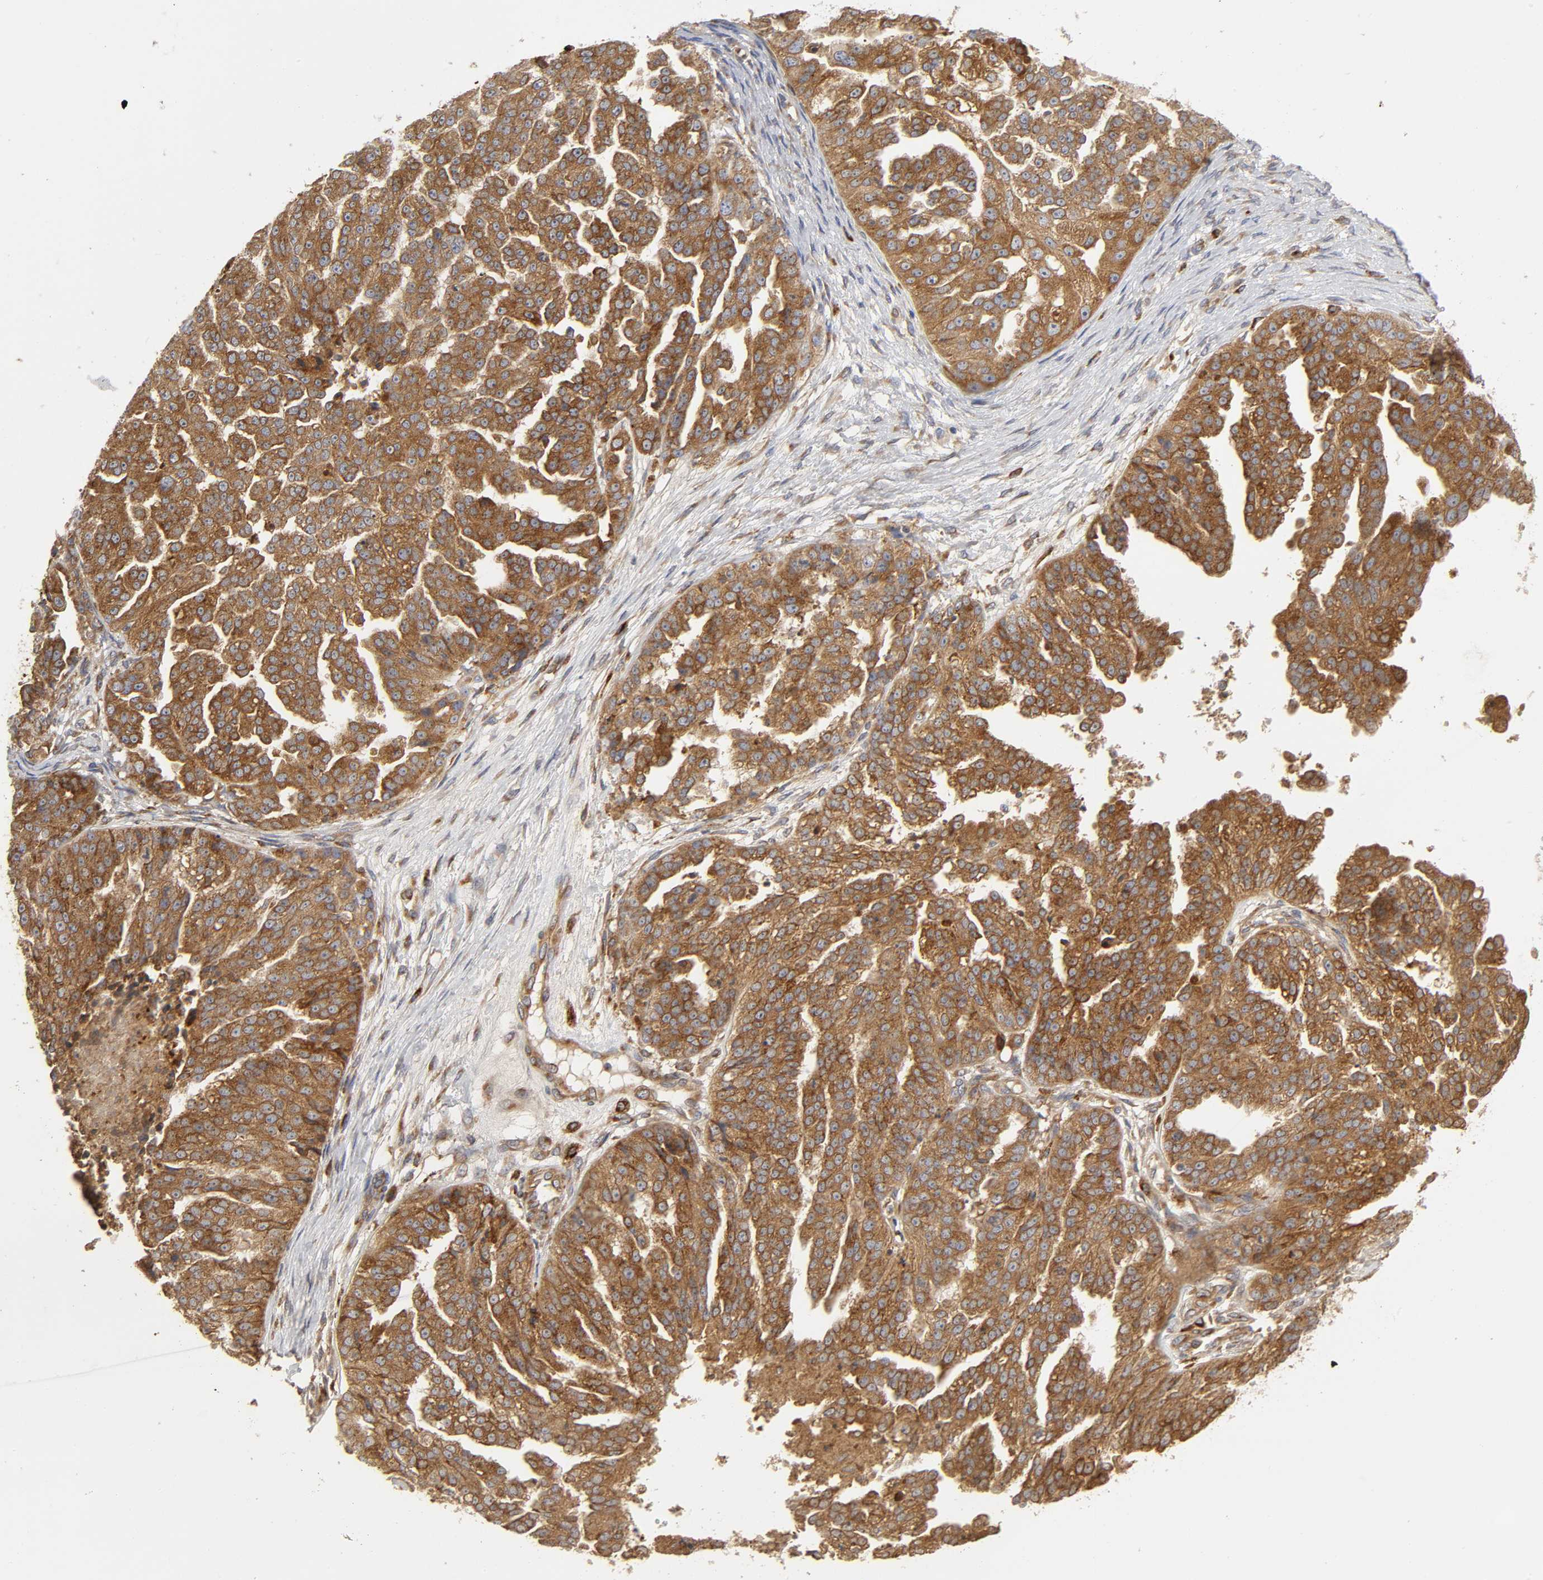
{"staining": {"intensity": "strong", "quantity": ">75%", "location": "cytoplasmic/membranous"}, "tissue": "ovarian cancer", "cell_type": "Tumor cells", "image_type": "cancer", "snomed": [{"axis": "morphology", "description": "Cystadenocarcinoma, serous, NOS"}, {"axis": "topography", "description": "Ovary"}], "caption": "Immunohistochemical staining of human ovarian cancer (serous cystadenocarcinoma) reveals high levels of strong cytoplasmic/membranous protein expression in about >75% of tumor cells. The protein of interest is stained brown, and the nuclei are stained in blue (DAB IHC with brightfield microscopy, high magnification).", "gene": "GNPTG", "patient": {"sex": "female", "age": 58}}